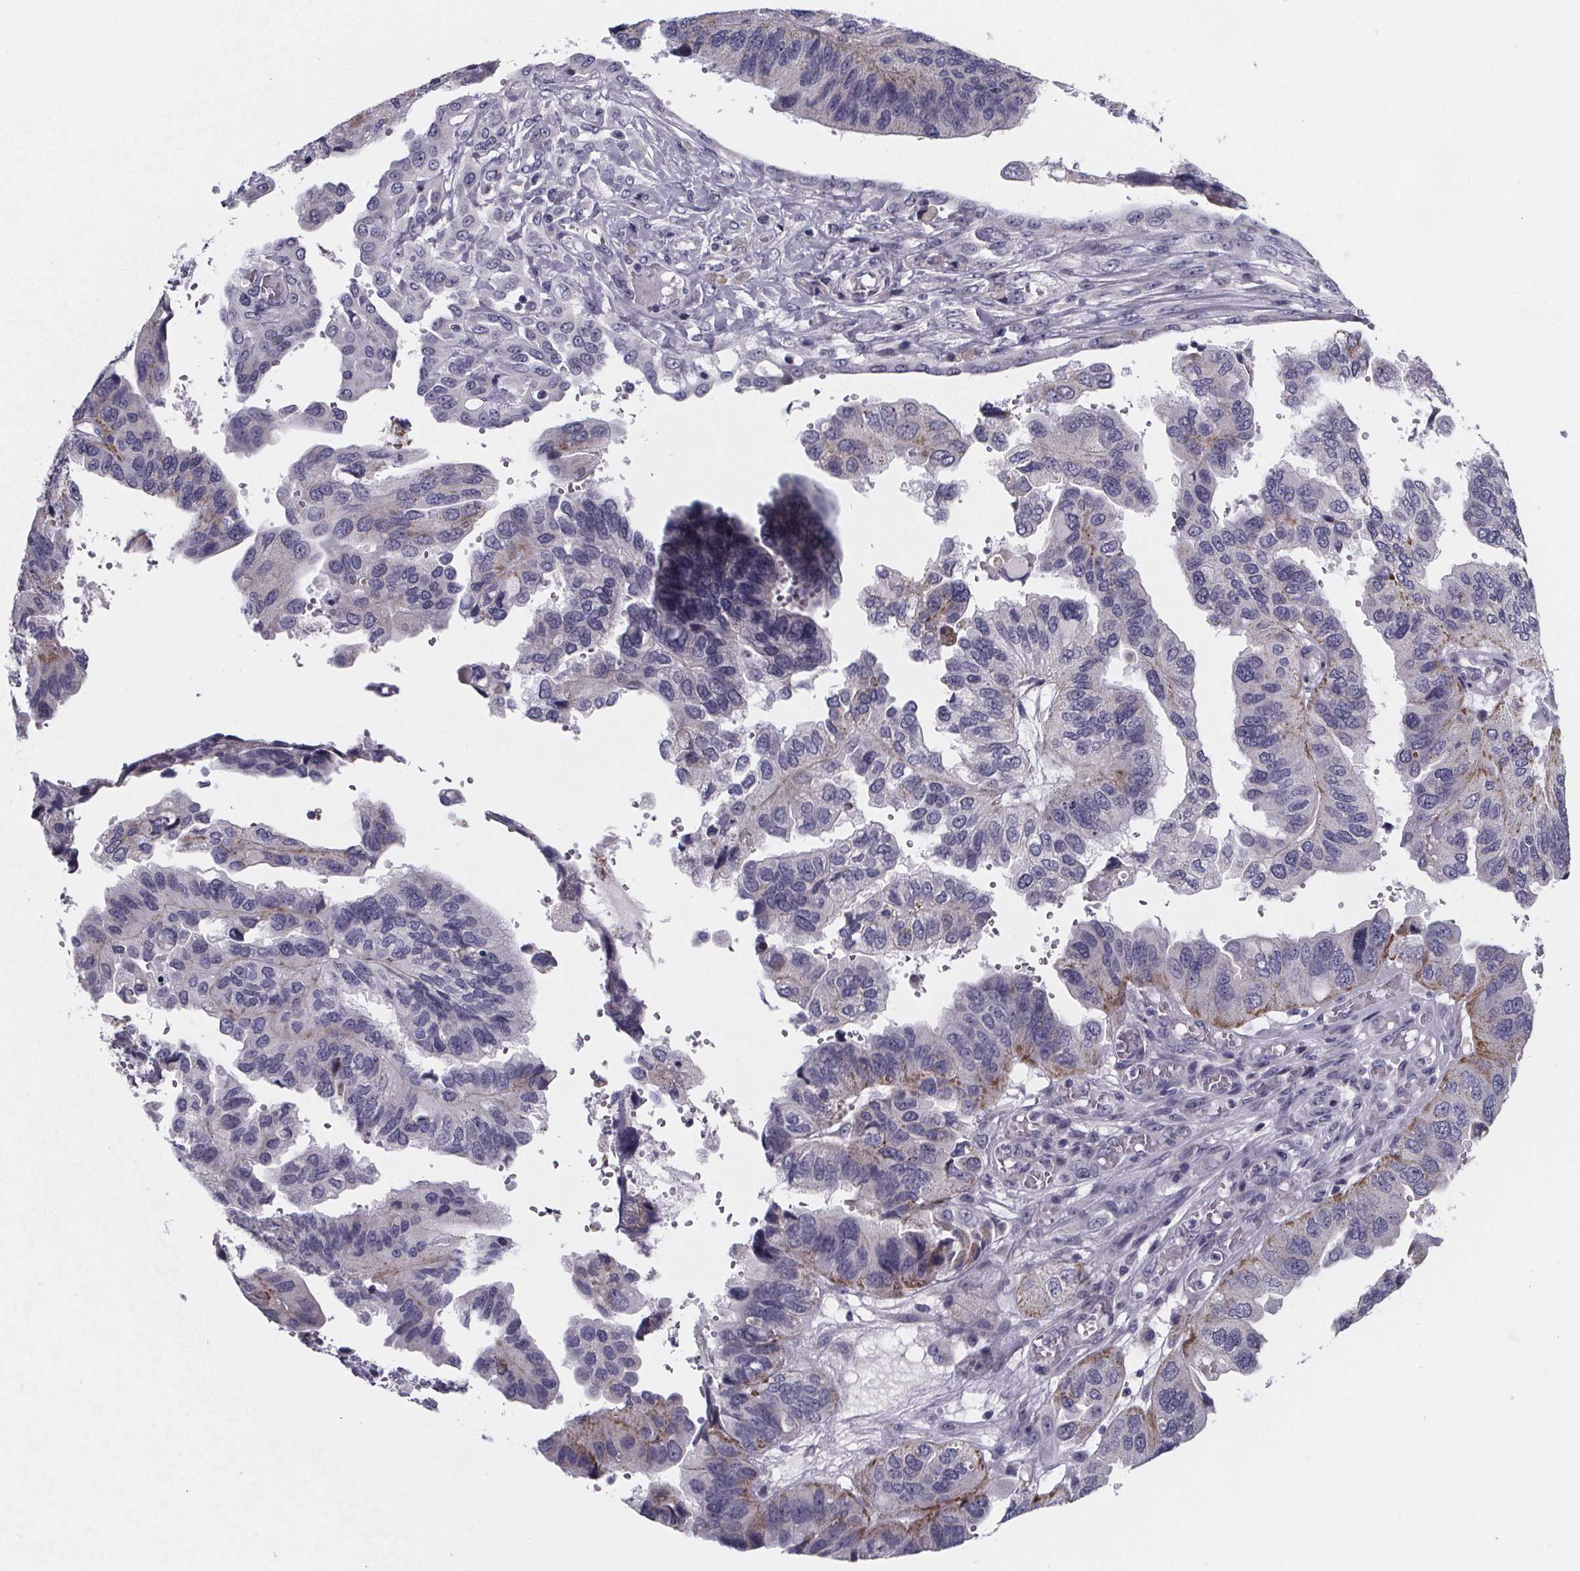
{"staining": {"intensity": "weak", "quantity": "<25%", "location": "cytoplasmic/membranous"}, "tissue": "ovarian cancer", "cell_type": "Tumor cells", "image_type": "cancer", "snomed": [{"axis": "morphology", "description": "Cystadenocarcinoma, serous, NOS"}, {"axis": "topography", "description": "Ovary"}], "caption": "Immunohistochemistry photomicrograph of human serous cystadenocarcinoma (ovarian) stained for a protein (brown), which shows no expression in tumor cells.", "gene": "PAH", "patient": {"sex": "female", "age": 79}}